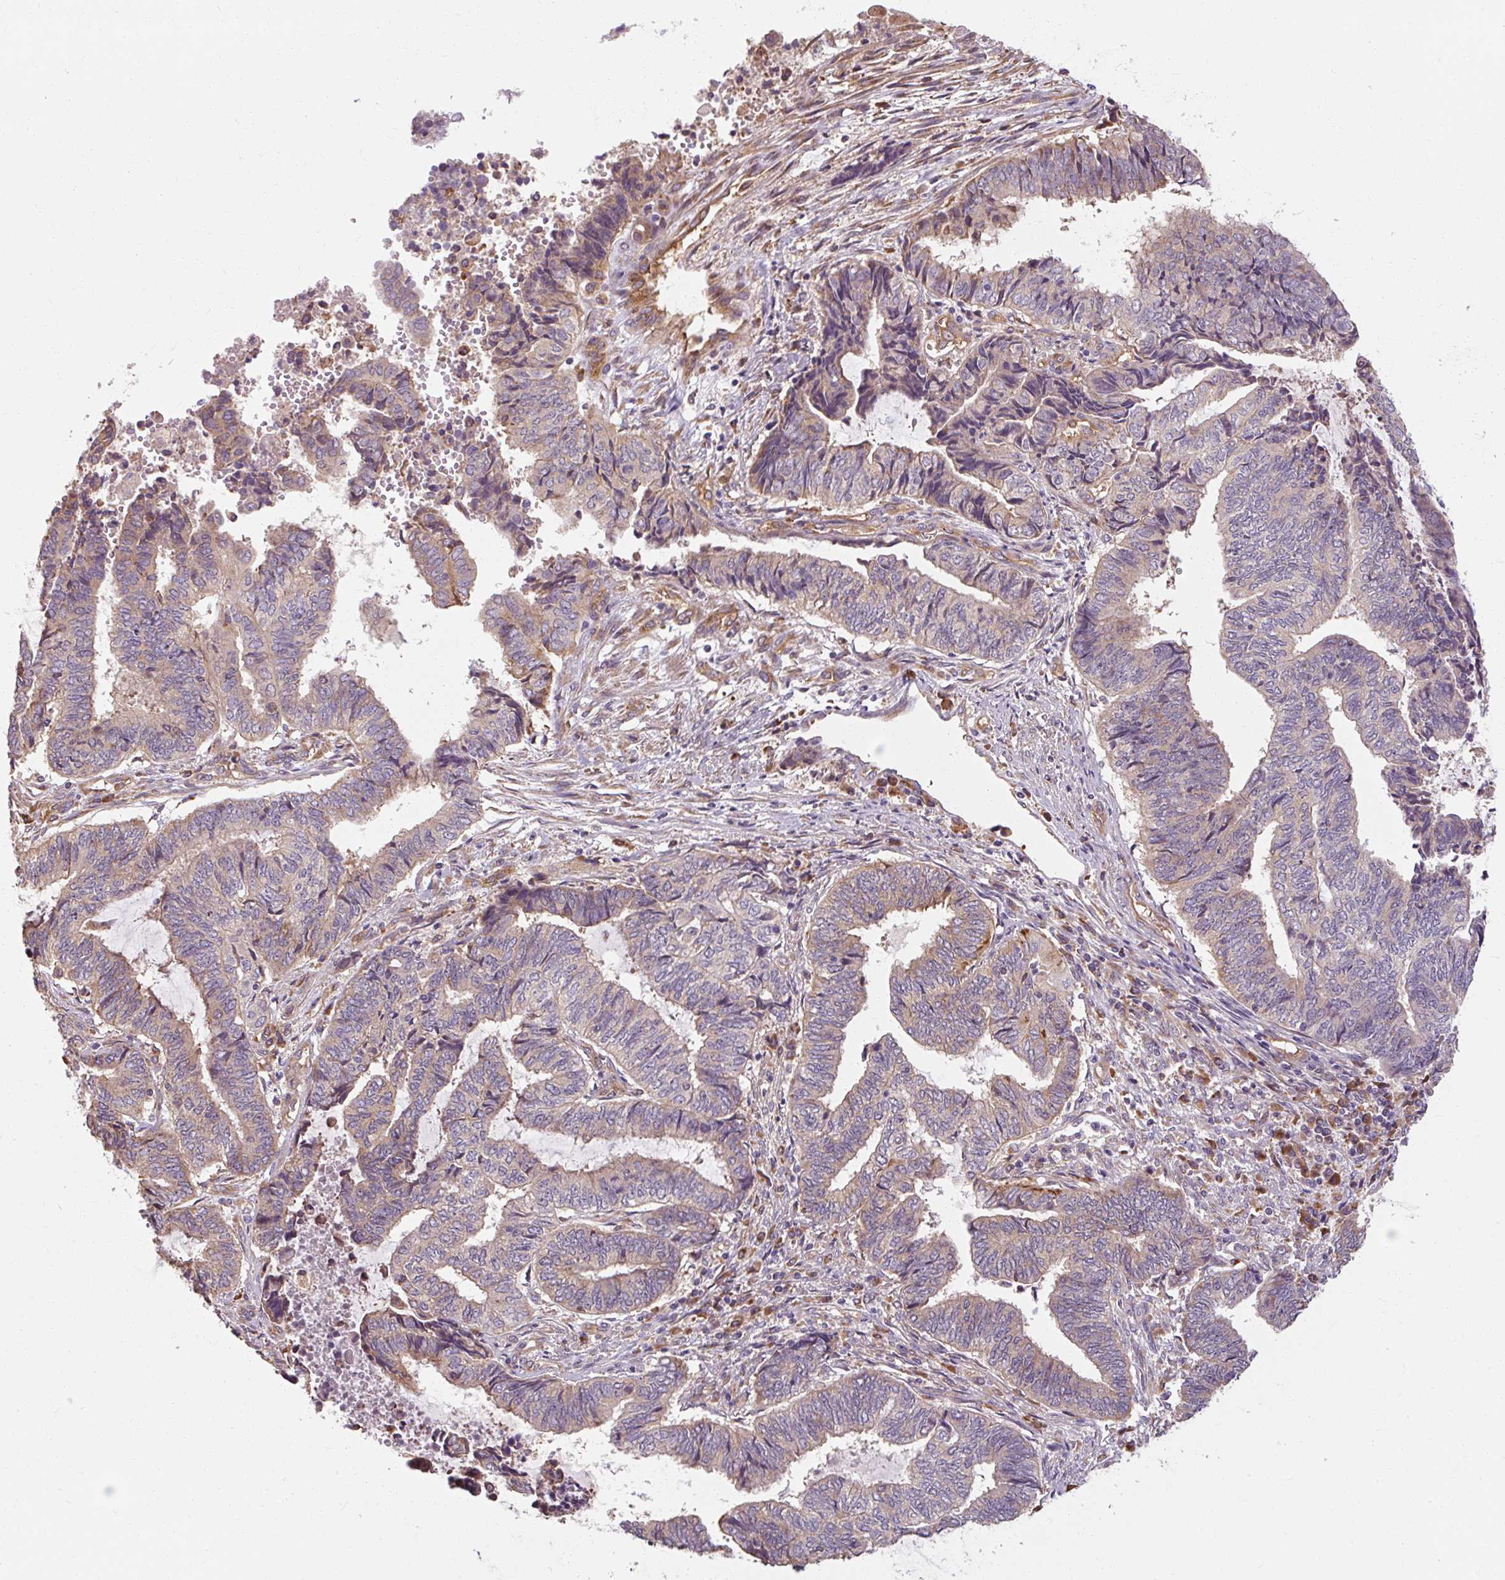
{"staining": {"intensity": "weak", "quantity": "25%-75%", "location": "cytoplasmic/membranous"}, "tissue": "endometrial cancer", "cell_type": "Tumor cells", "image_type": "cancer", "snomed": [{"axis": "morphology", "description": "Adenocarcinoma, NOS"}, {"axis": "topography", "description": "Uterus"}, {"axis": "topography", "description": "Endometrium"}], "caption": "This image reveals endometrial cancer stained with immunohistochemistry to label a protein in brown. The cytoplasmic/membranous of tumor cells show weak positivity for the protein. Nuclei are counter-stained blue.", "gene": "TBC1D4", "patient": {"sex": "female", "age": 70}}